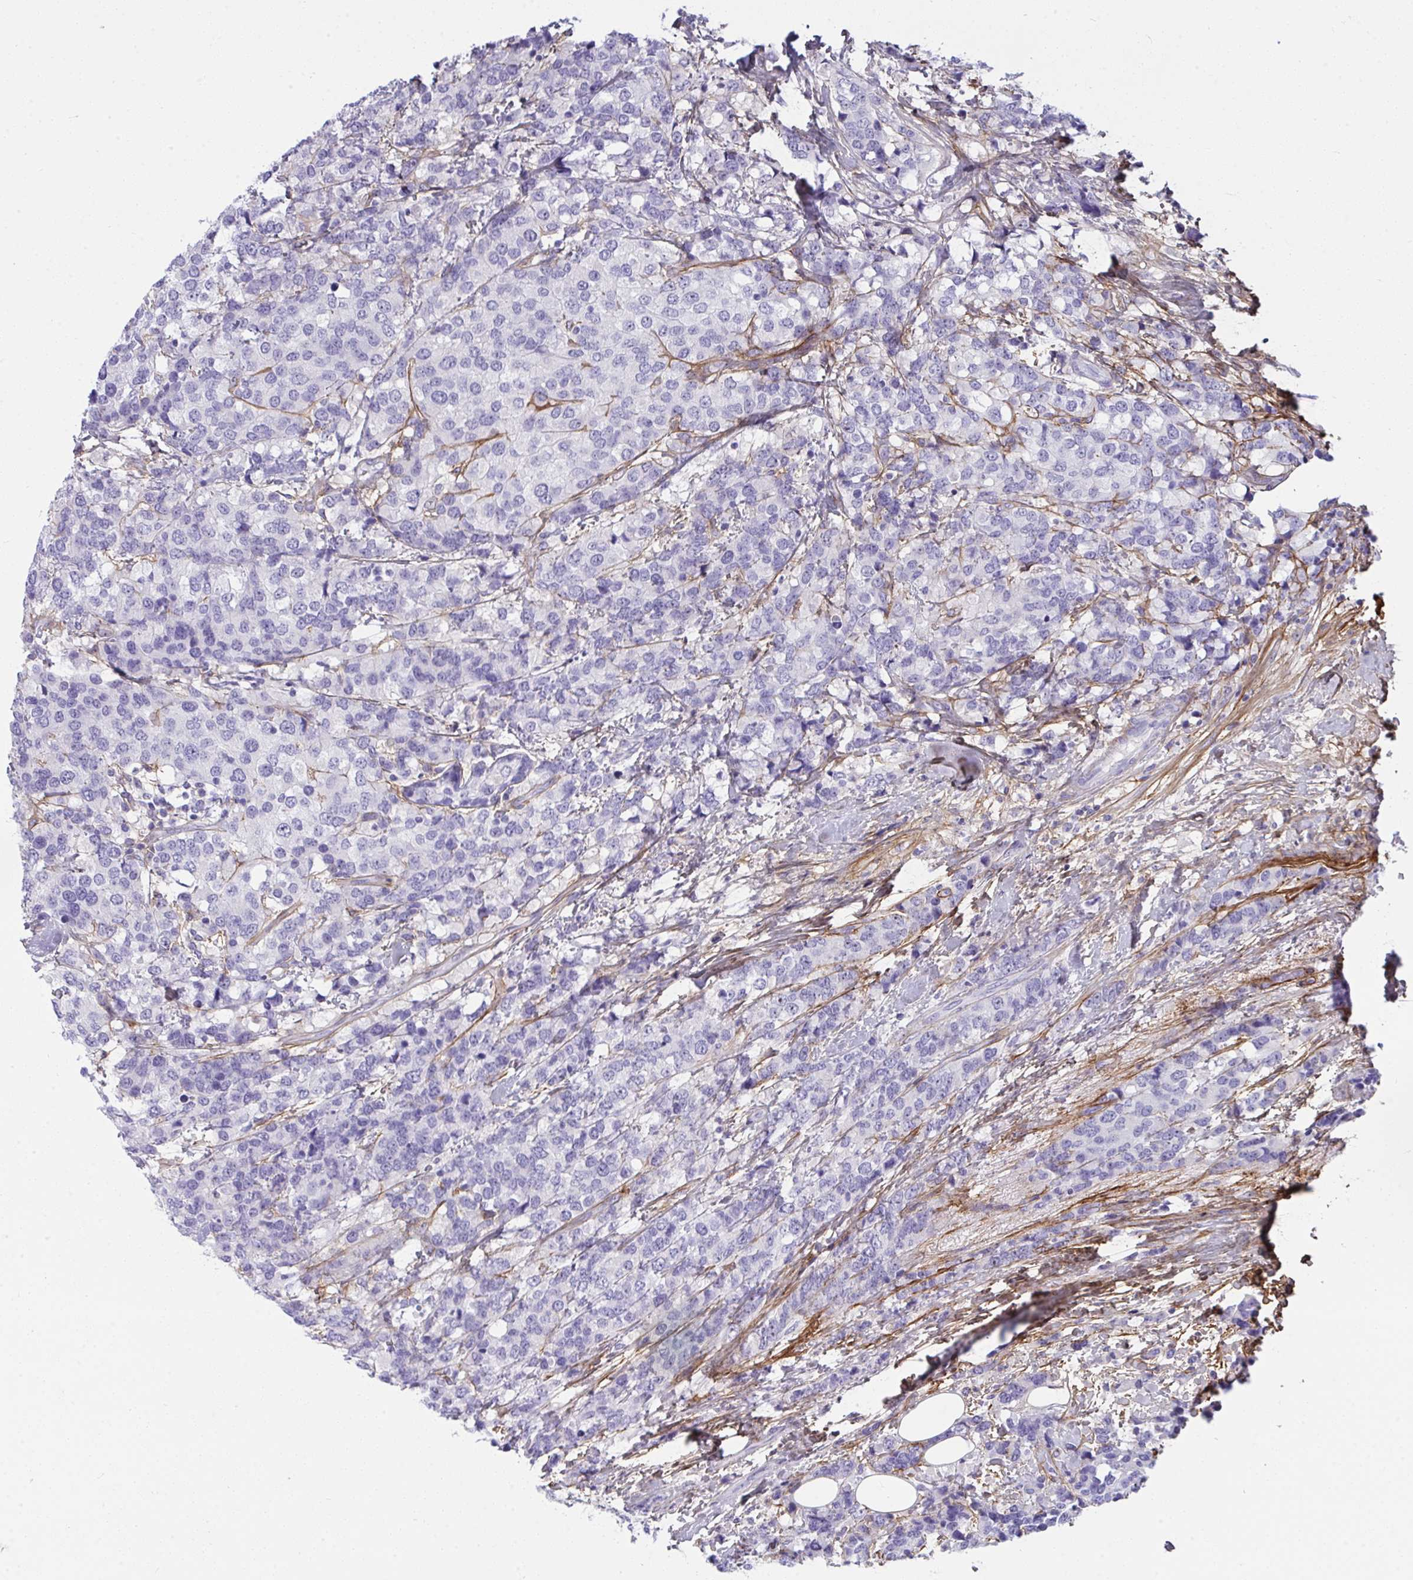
{"staining": {"intensity": "negative", "quantity": "none", "location": "none"}, "tissue": "breast cancer", "cell_type": "Tumor cells", "image_type": "cancer", "snomed": [{"axis": "morphology", "description": "Lobular carcinoma"}, {"axis": "topography", "description": "Breast"}], "caption": "Immunohistochemistry photomicrograph of neoplastic tissue: lobular carcinoma (breast) stained with DAB (3,3'-diaminobenzidine) shows no significant protein expression in tumor cells. Brightfield microscopy of immunohistochemistry (IHC) stained with DAB (brown) and hematoxylin (blue), captured at high magnification.", "gene": "LHFPL6", "patient": {"sex": "female", "age": 59}}